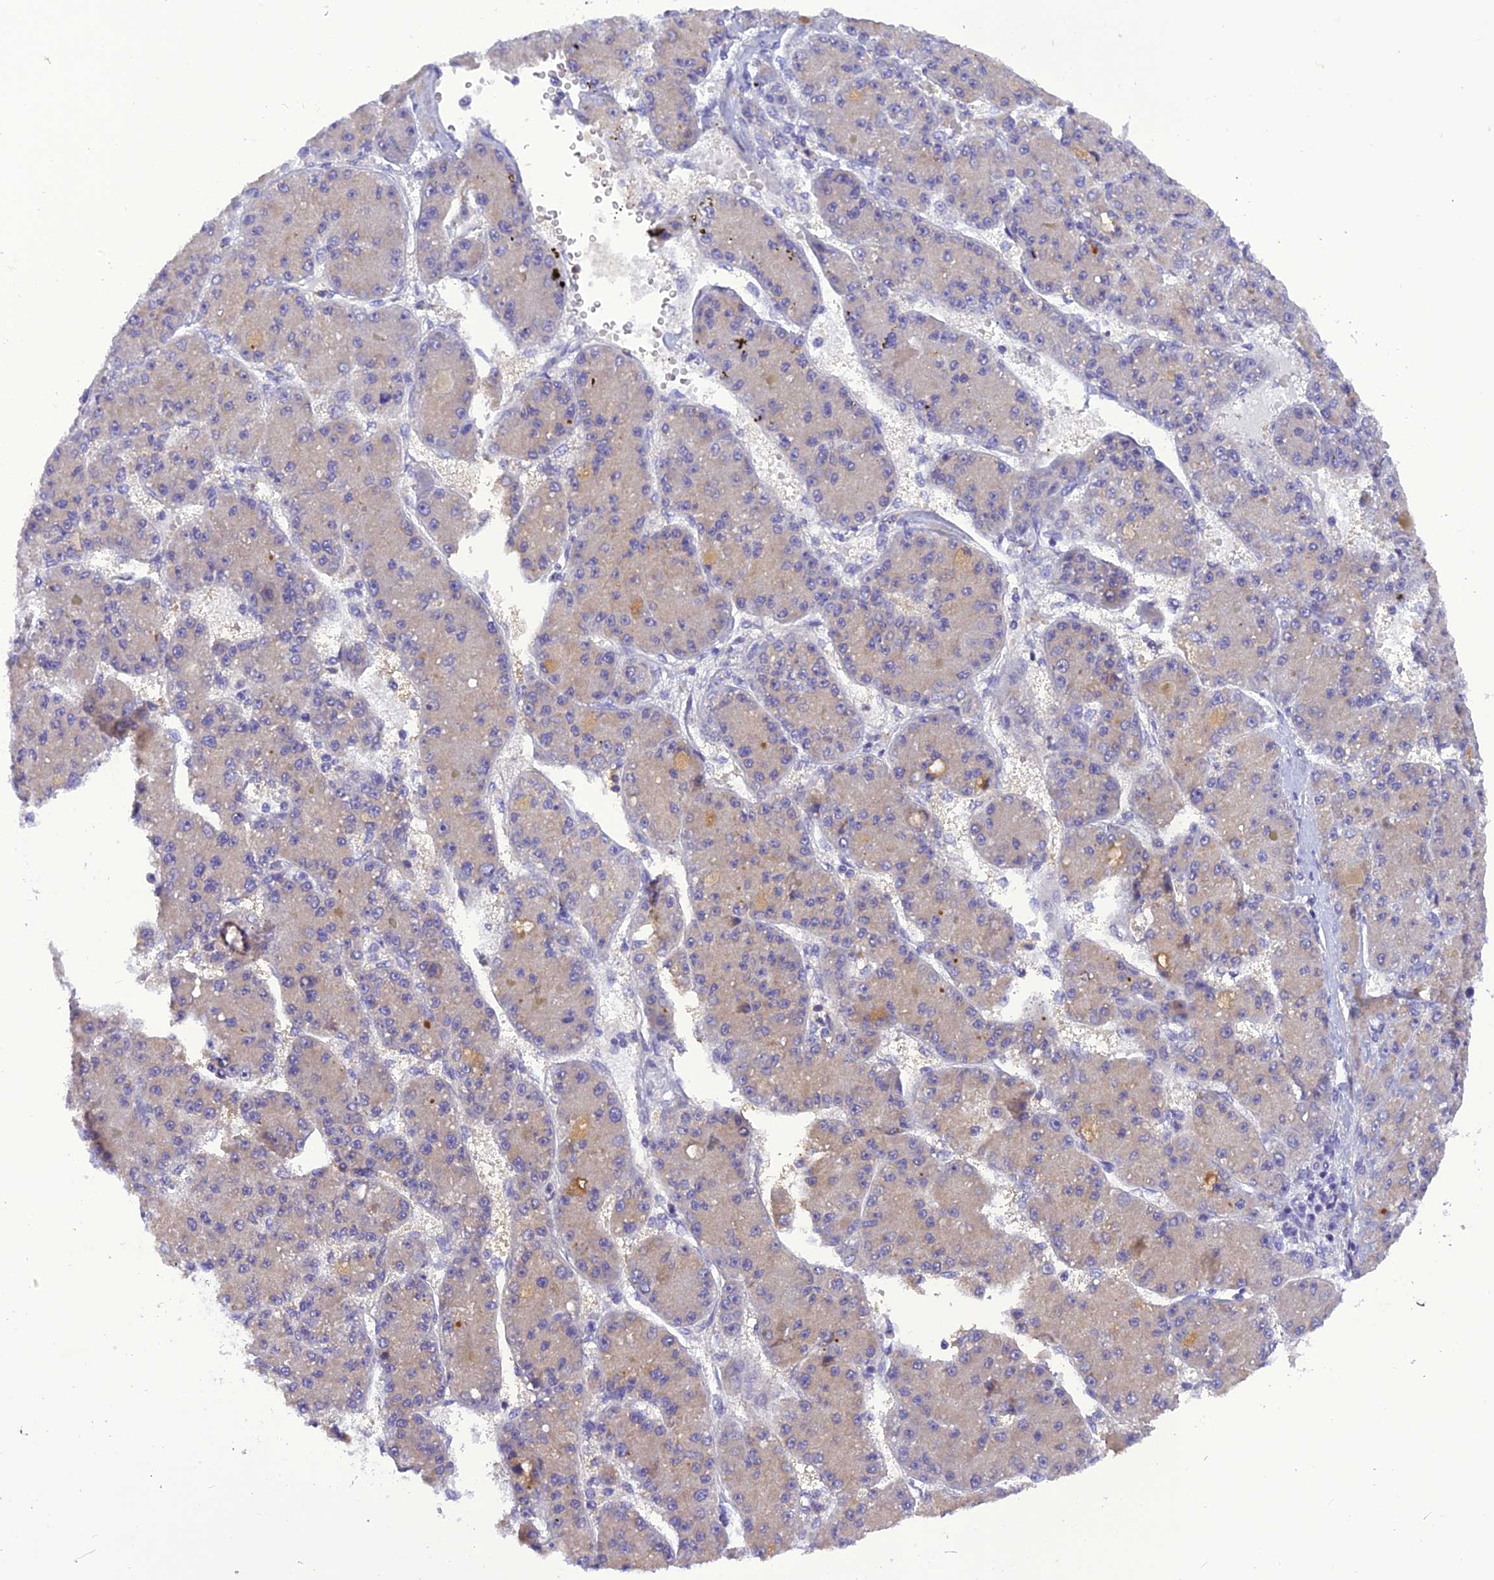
{"staining": {"intensity": "negative", "quantity": "none", "location": "none"}, "tissue": "liver cancer", "cell_type": "Tumor cells", "image_type": "cancer", "snomed": [{"axis": "morphology", "description": "Carcinoma, Hepatocellular, NOS"}, {"axis": "topography", "description": "Liver"}], "caption": "High power microscopy image of an immunohistochemistry histopathology image of liver hepatocellular carcinoma, revealing no significant positivity in tumor cells.", "gene": "TRIM3", "patient": {"sex": "male", "age": 67}}